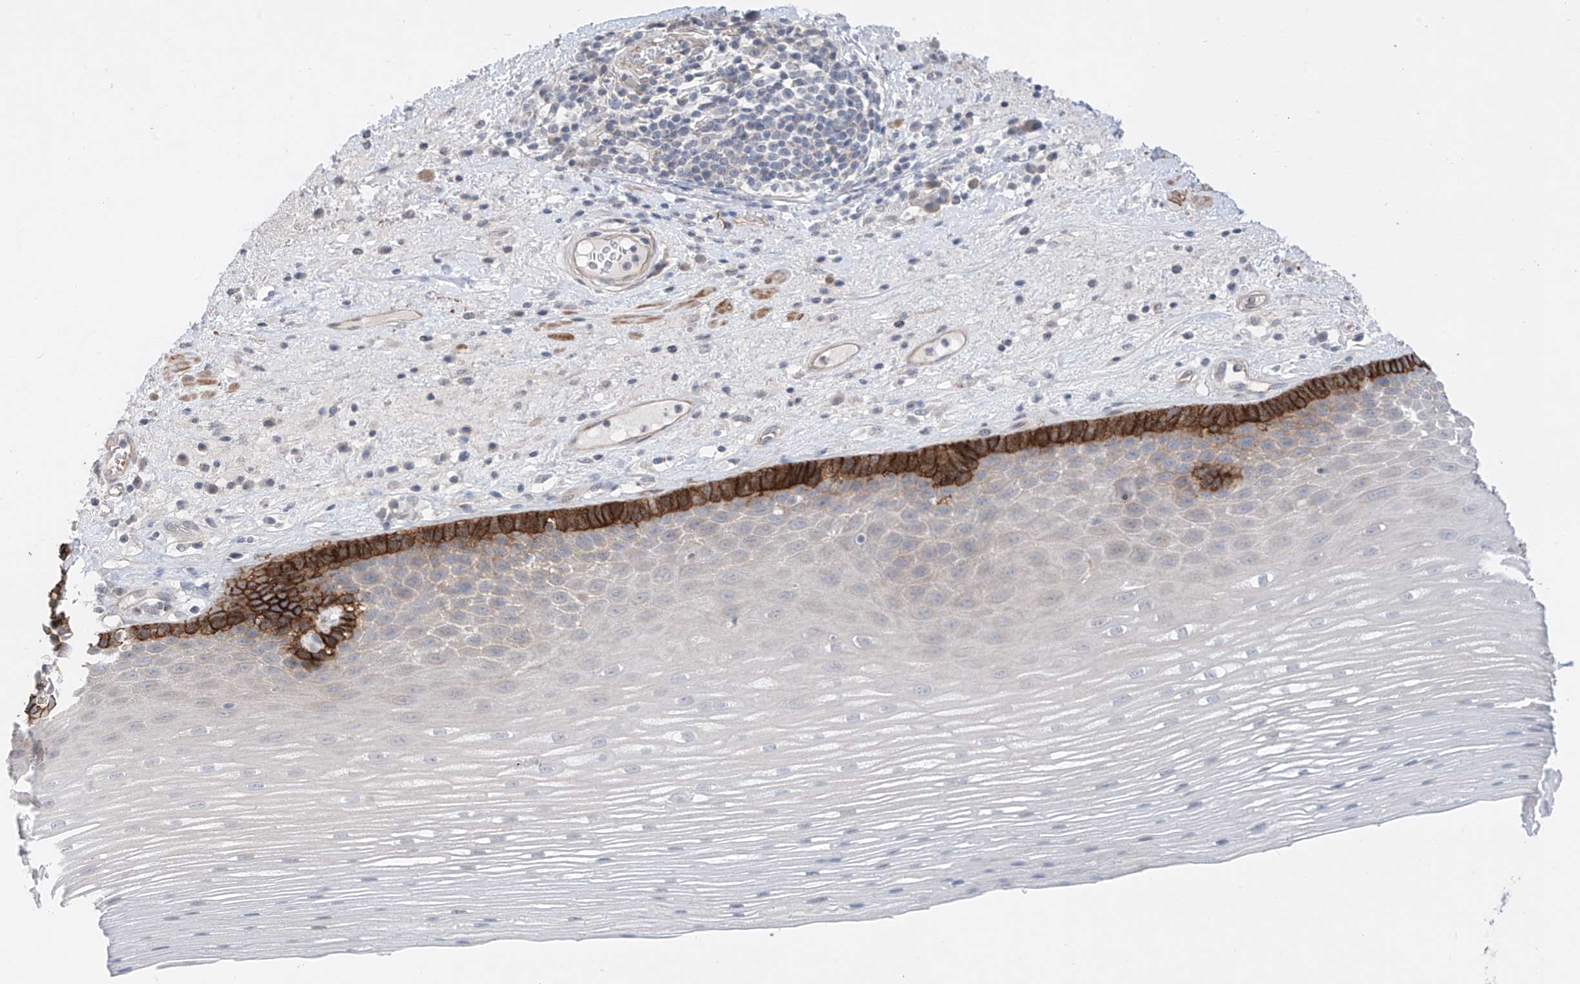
{"staining": {"intensity": "strong", "quantity": "<25%", "location": "cytoplasmic/membranous"}, "tissue": "esophagus", "cell_type": "Squamous epithelial cells", "image_type": "normal", "snomed": [{"axis": "morphology", "description": "Normal tissue, NOS"}, {"axis": "topography", "description": "Esophagus"}], "caption": "Immunohistochemistry histopathology image of unremarkable human esophagus stained for a protein (brown), which displays medium levels of strong cytoplasmic/membranous expression in about <25% of squamous epithelial cells.", "gene": "ABLIM2", "patient": {"sex": "male", "age": 62}}